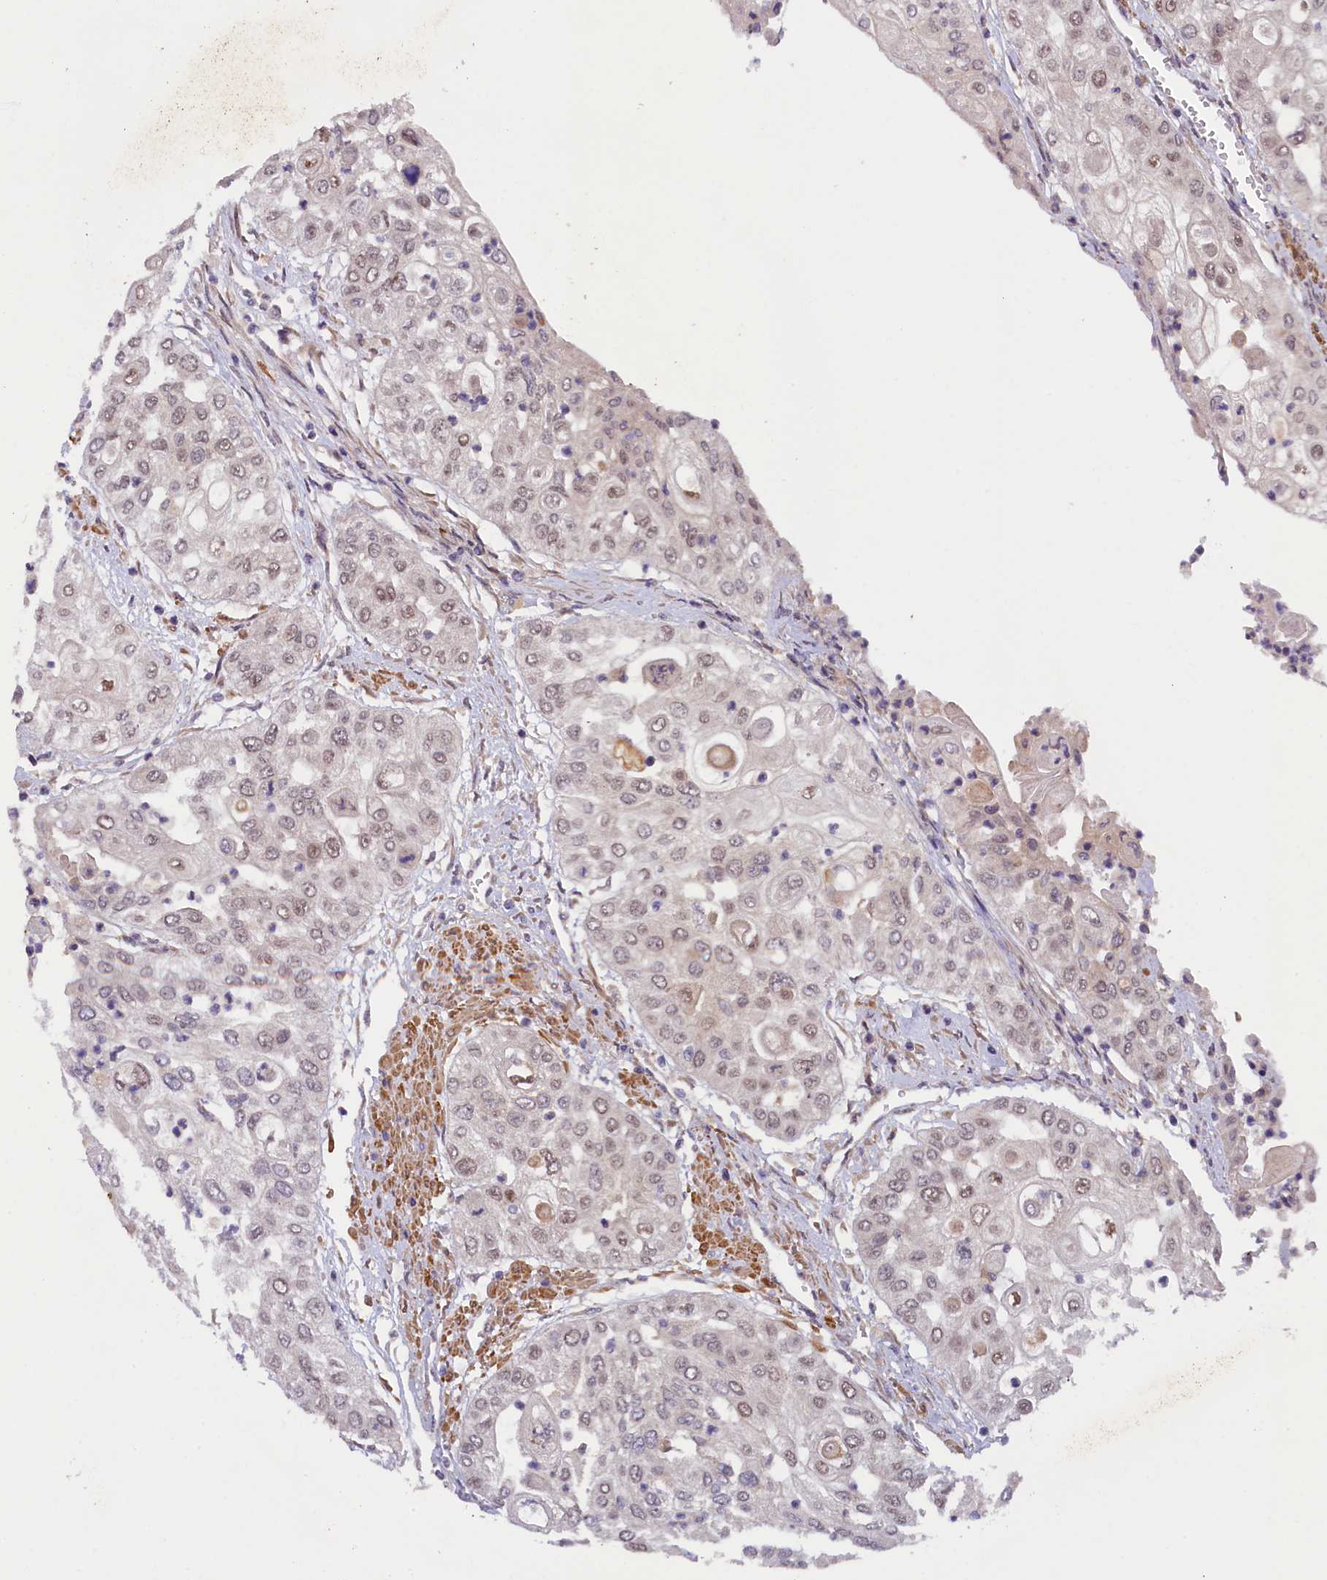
{"staining": {"intensity": "weak", "quantity": "<25%", "location": "nuclear"}, "tissue": "urothelial cancer", "cell_type": "Tumor cells", "image_type": "cancer", "snomed": [{"axis": "morphology", "description": "Urothelial carcinoma, High grade"}, {"axis": "topography", "description": "Urinary bladder"}], "caption": "DAB (3,3'-diaminobenzidine) immunohistochemical staining of high-grade urothelial carcinoma displays no significant staining in tumor cells.", "gene": "CCDC9B", "patient": {"sex": "female", "age": 79}}